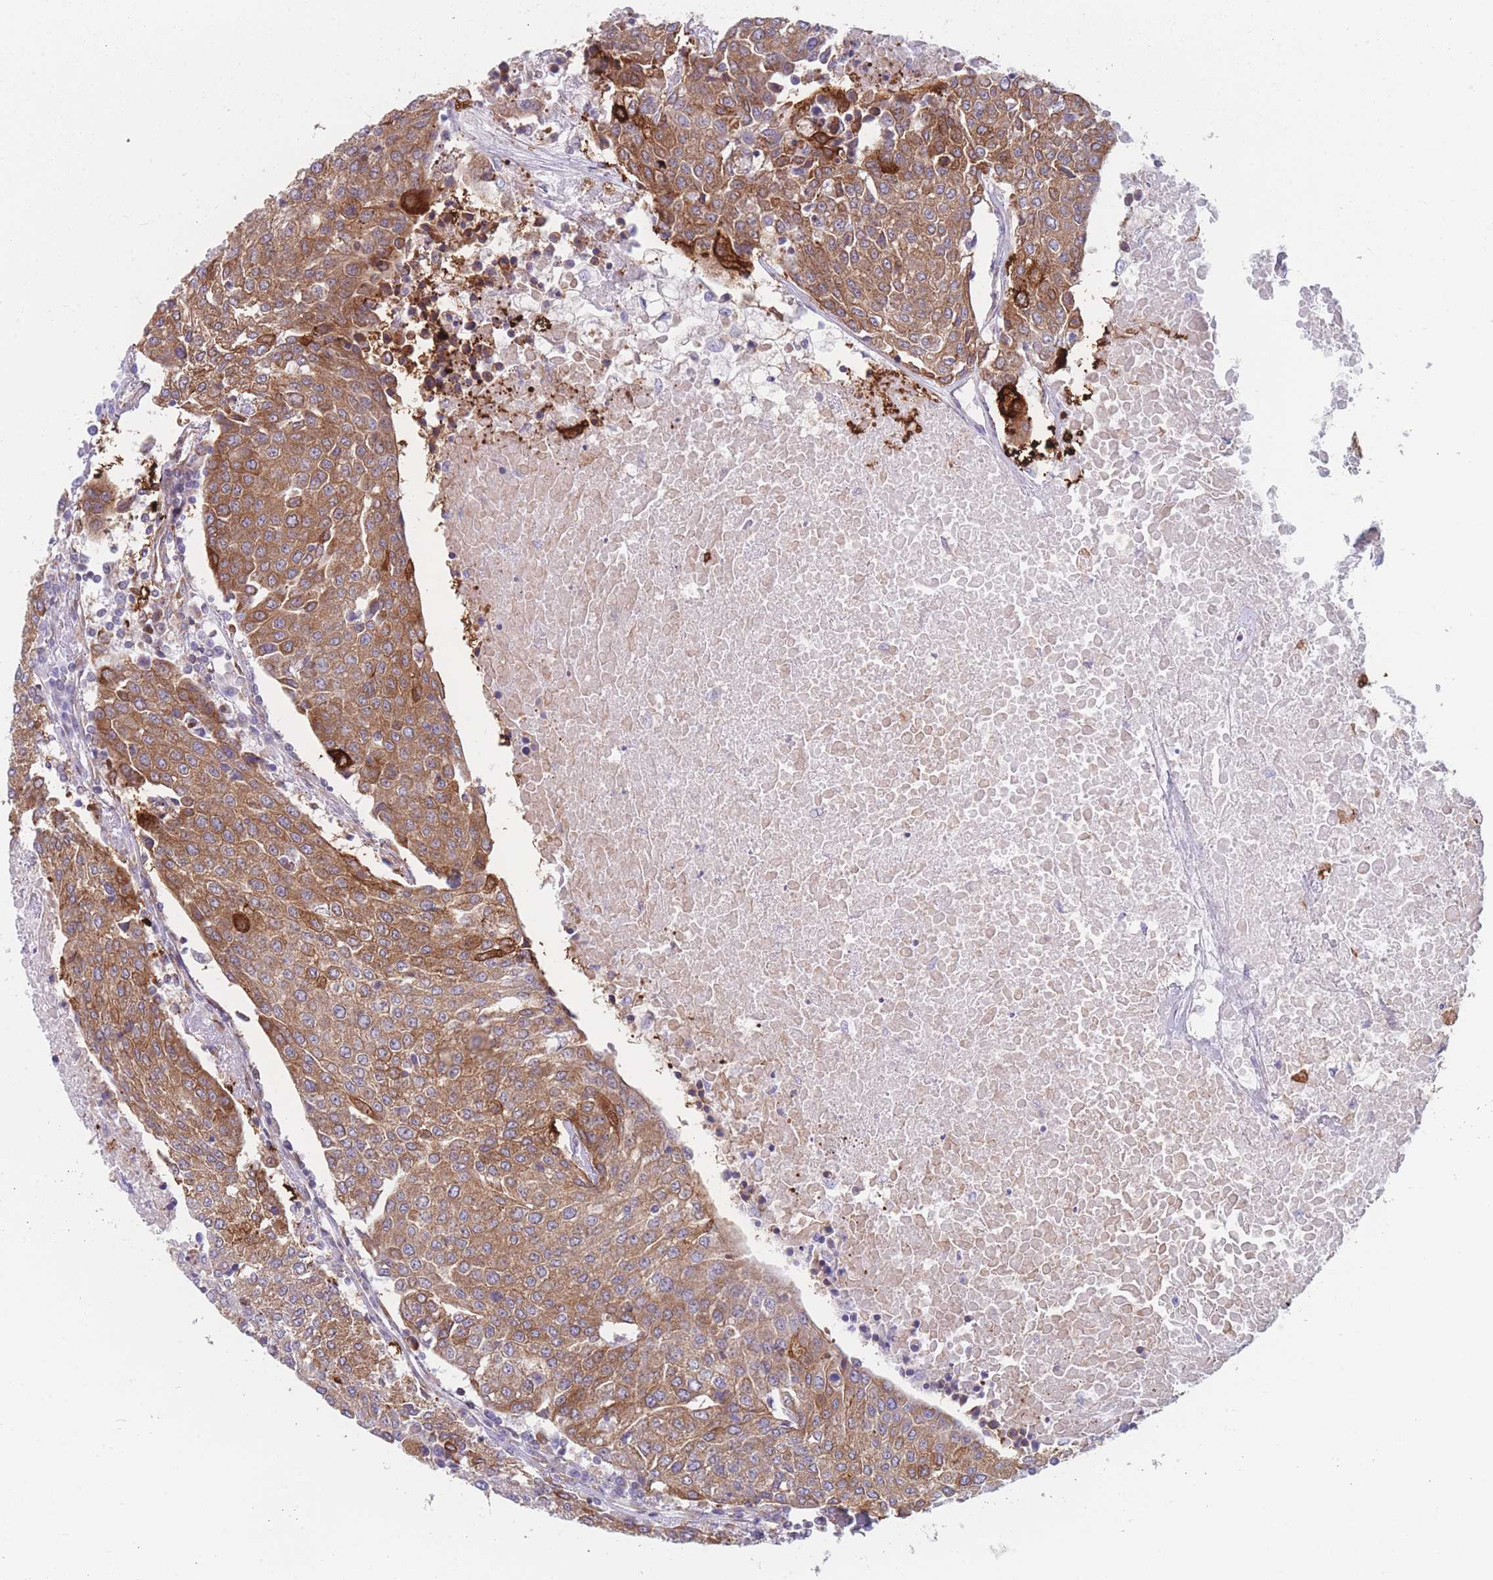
{"staining": {"intensity": "moderate", "quantity": ">75%", "location": "cytoplasmic/membranous"}, "tissue": "urothelial cancer", "cell_type": "Tumor cells", "image_type": "cancer", "snomed": [{"axis": "morphology", "description": "Urothelial carcinoma, High grade"}, {"axis": "topography", "description": "Urinary bladder"}], "caption": "This histopathology image reveals IHC staining of human high-grade urothelial carcinoma, with medium moderate cytoplasmic/membranous positivity in about >75% of tumor cells.", "gene": "AK9", "patient": {"sex": "female", "age": 85}}